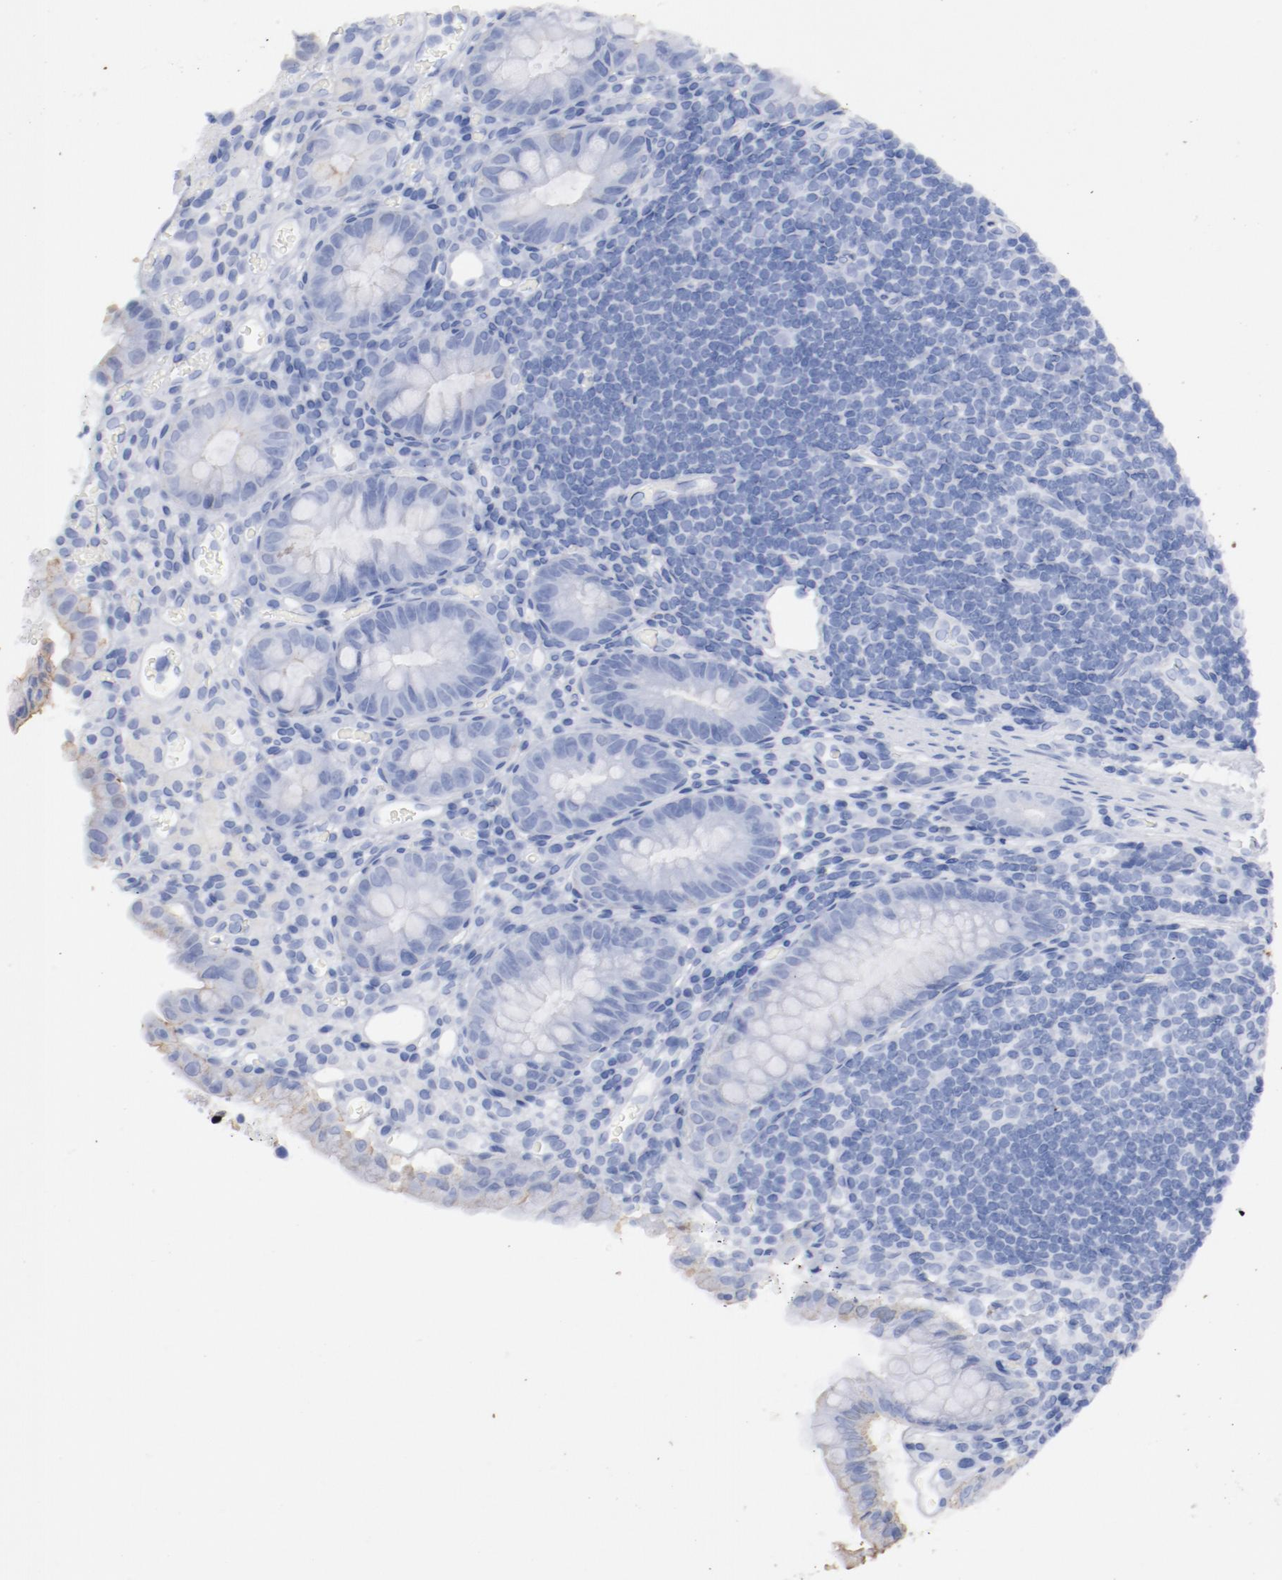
{"staining": {"intensity": "negative", "quantity": "none", "location": "none"}, "tissue": "colon", "cell_type": "Endothelial cells", "image_type": "normal", "snomed": [{"axis": "morphology", "description": "Normal tissue, NOS"}, {"axis": "topography", "description": "Colon"}], "caption": "Endothelial cells are negative for brown protein staining in normal colon.", "gene": "TSPAN6", "patient": {"sex": "female", "age": 46}}